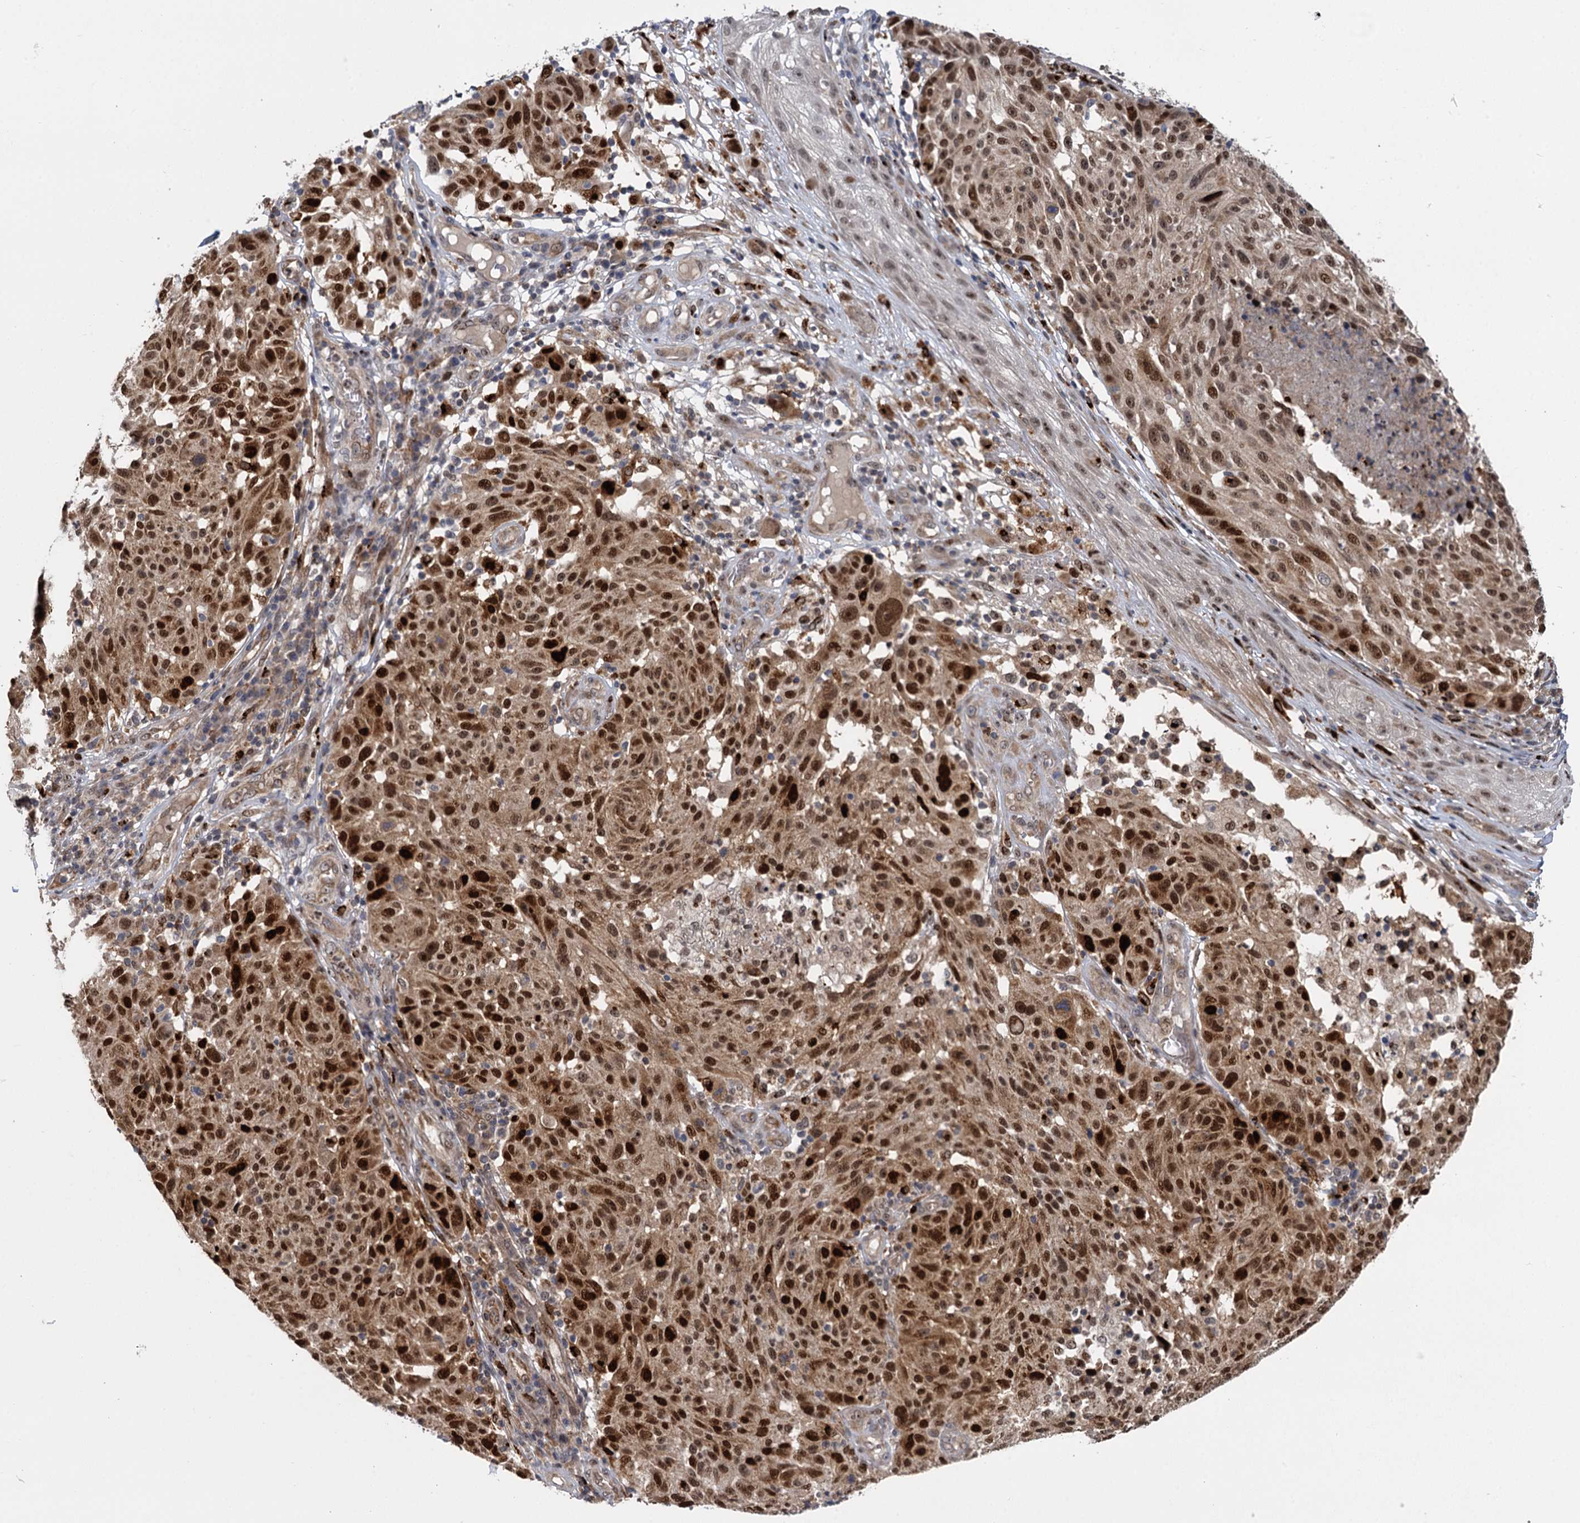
{"staining": {"intensity": "strong", "quantity": ">75%", "location": "cytoplasmic/membranous,nuclear"}, "tissue": "melanoma", "cell_type": "Tumor cells", "image_type": "cancer", "snomed": [{"axis": "morphology", "description": "Malignant melanoma, NOS"}, {"axis": "topography", "description": "Skin"}], "caption": "Tumor cells show strong cytoplasmic/membranous and nuclear positivity in about >75% of cells in malignant melanoma. Using DAB (3,3'-diaminobenzidine) (brown) and hematoxylin (blue) stains, captured at high magnification using brightfield microscopy.", "gene": "GAL3ST4", "patient": {"sex": "male", "age": 53}}